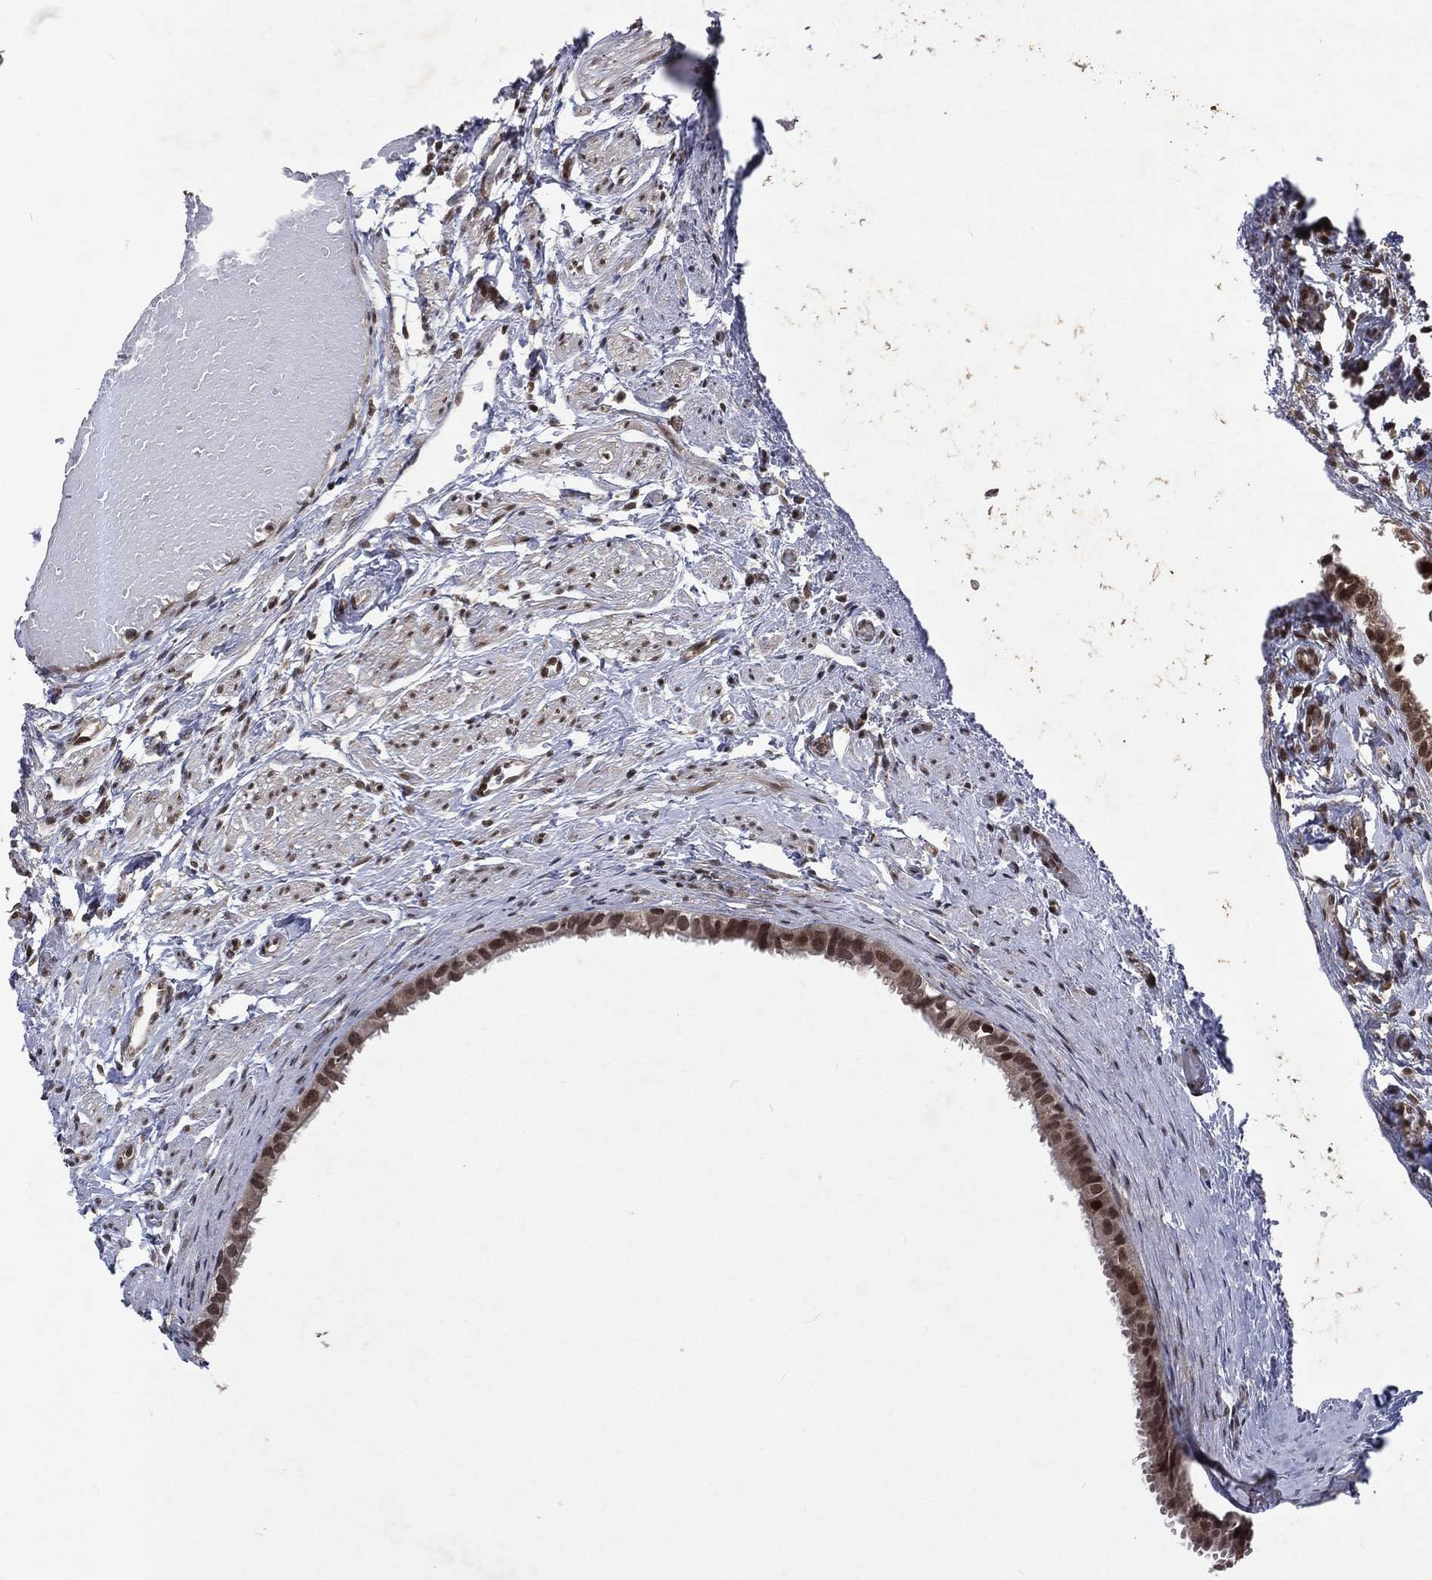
{"staining": {"intensity": "moderate", "quantity": ">75%", "location": "cytoplasmic/membranous,nuclear"}, "tissue": "fallopian tube", "cell_type": "Glandular cells", "image_type": "normal", "snomed": [{"axis": "morphology", "description": "Normal tissue, NOS"}, {"axis": "topography", "description": "Fallopian tube"}, {"axis": "topography", "description": "Ovary"}], "caption": "Moderate cytoplasmic/membranous,nuclear positivity for a protein is identified in about >75% of glandular cells of unremarkable fallopian tube using immunohistochemistry.", "gene": "DMAP1", "patient": {"sex": "female", "age": 49}}